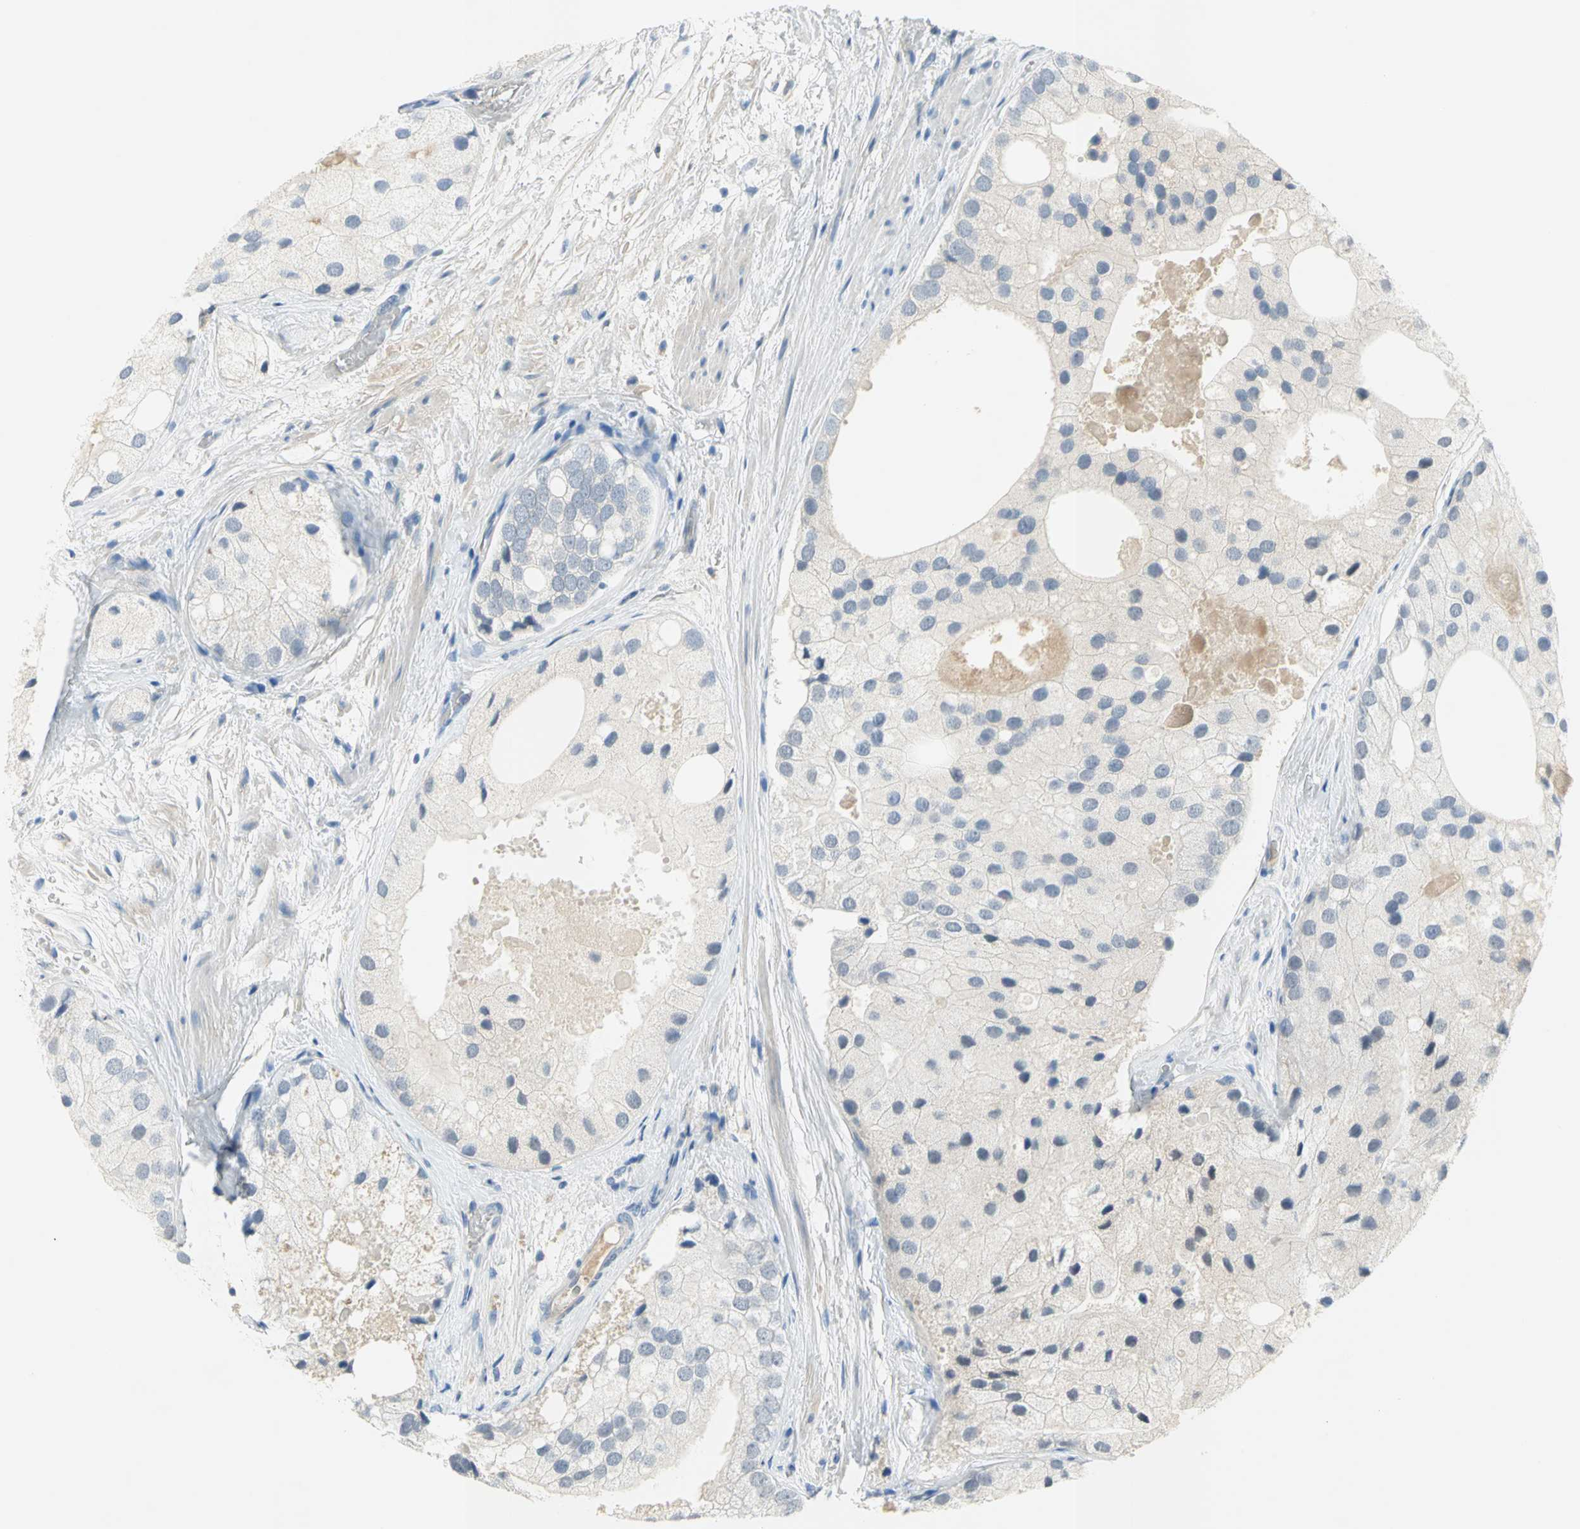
{"staining": {"intensity": "weak", "quantity": "<25%", "location": "cytoplasmic/membranous"}, "tissue": "prostate cancer", "cell_type": "Tumor cells", "image_type": "cancer", "snomed": [{"axis": "morphology", "description": "Adenocarcinoma, Low grade"}, {"axis": "topography", "description": "Prostate"}], "caption": "Immunohistochemistry photomicrograph of human prostate adenocarcinoma (low-grade) stained for a protein (brown), which exhibits no expression in tumor cells. (DAB (3,3'-diaminobenzidine) IHC visualized using brightfield microscopy, high magnification).", "gene": "ZIC1", "patient": {"sex": "male", "age": 69}}